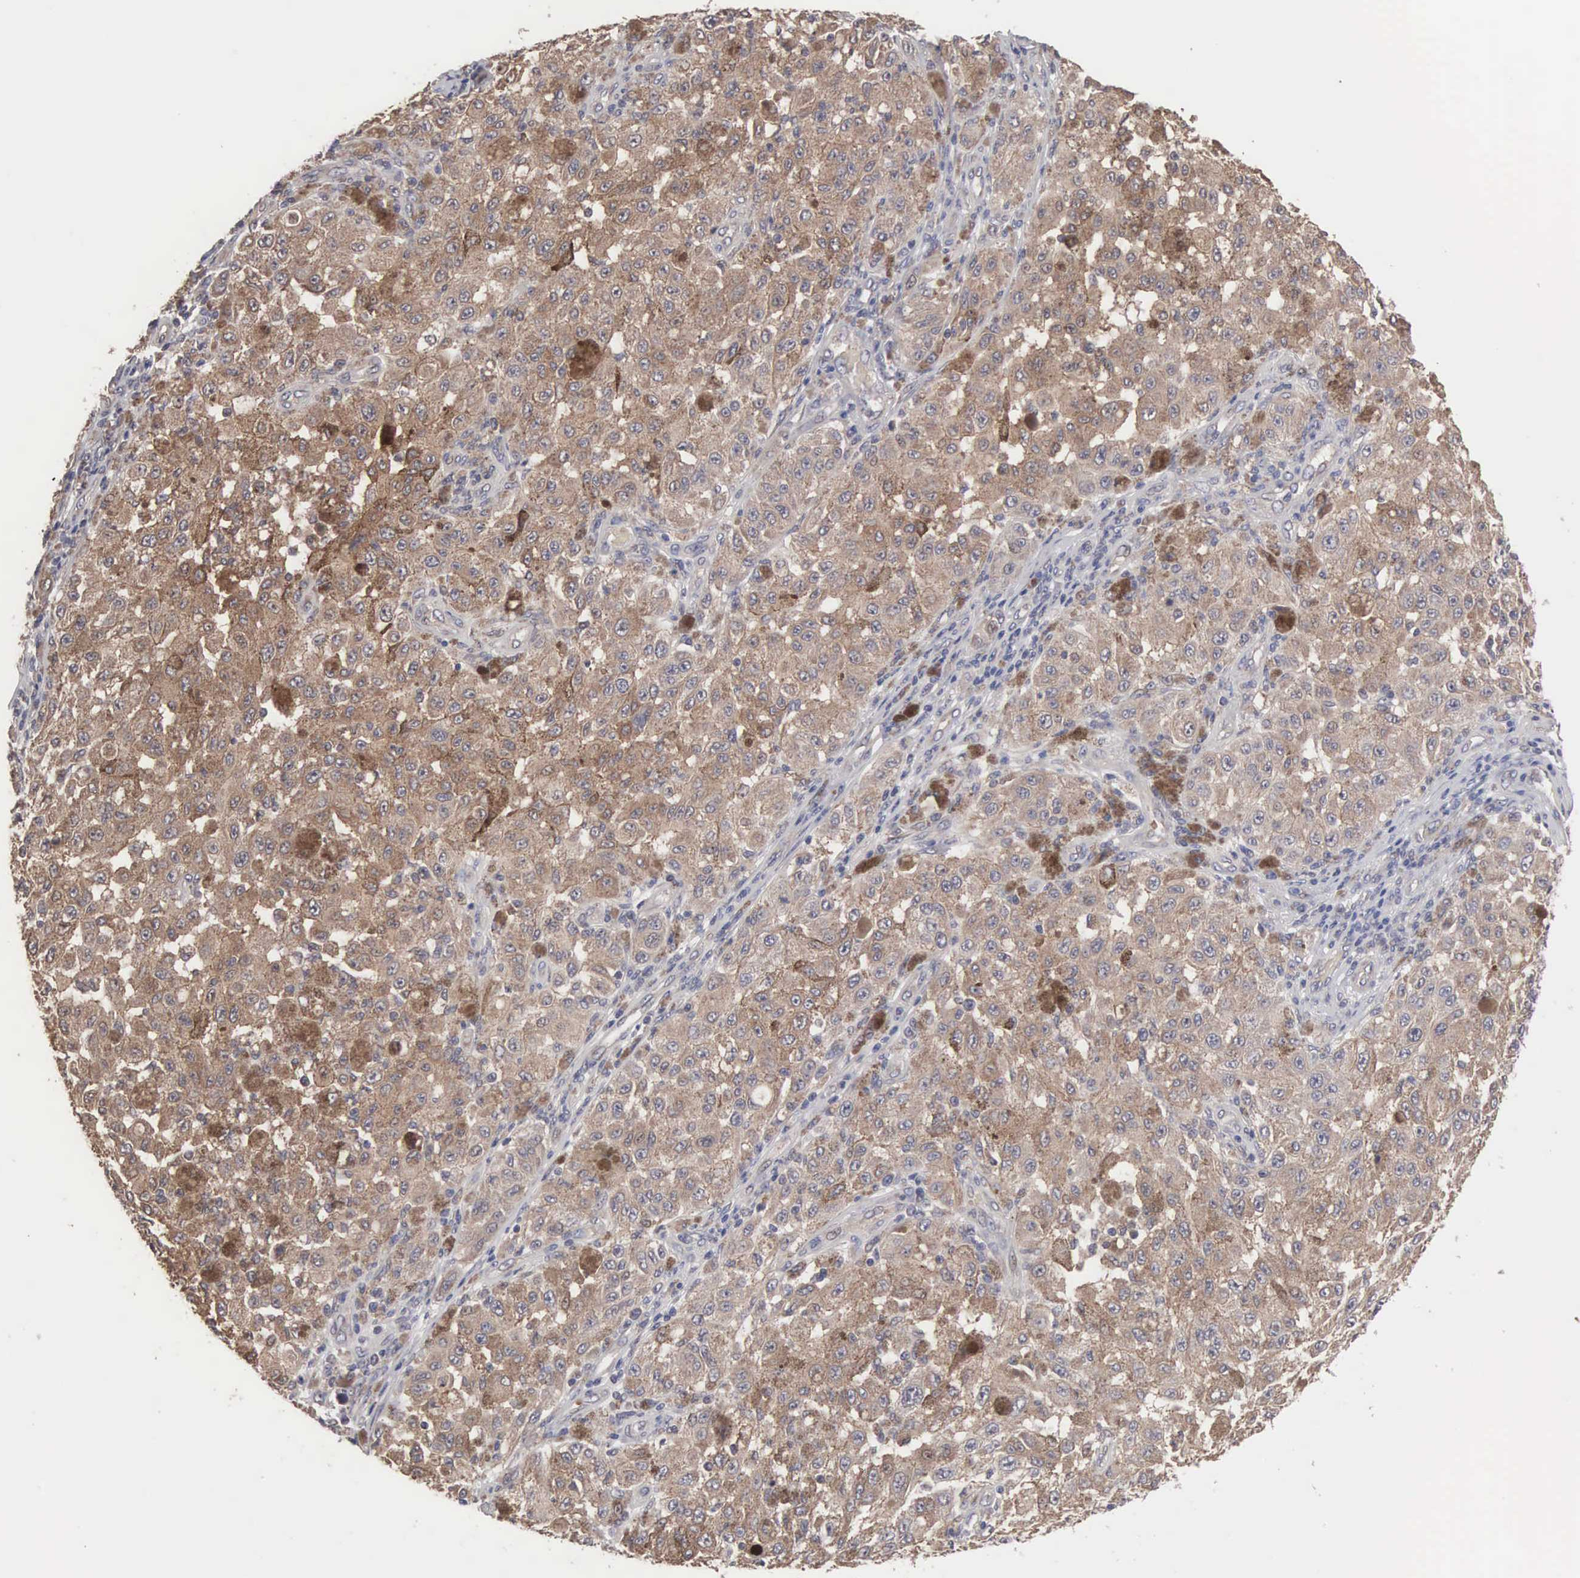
{"staining": {"intensity": "moderate", "quantity": ">75%", "location": "cytoplasmic/membranous"}, "tissue": "melanoma", "cell_type": "Tumor cells", "image_type": "cancer", "snomed": [{"axis": "morphology", "description": "Malignant melanoma, NOS"}, {"axis": "topography", "description": "Skin"}], "caption": "Brown immunohistochemical staining in human malignant melanoma reveals moderate cytoplasmic/membranous expression in about >75% of tumor cells.", "gene": "INF2", "patient": {"sex": "female", "age": 64}}